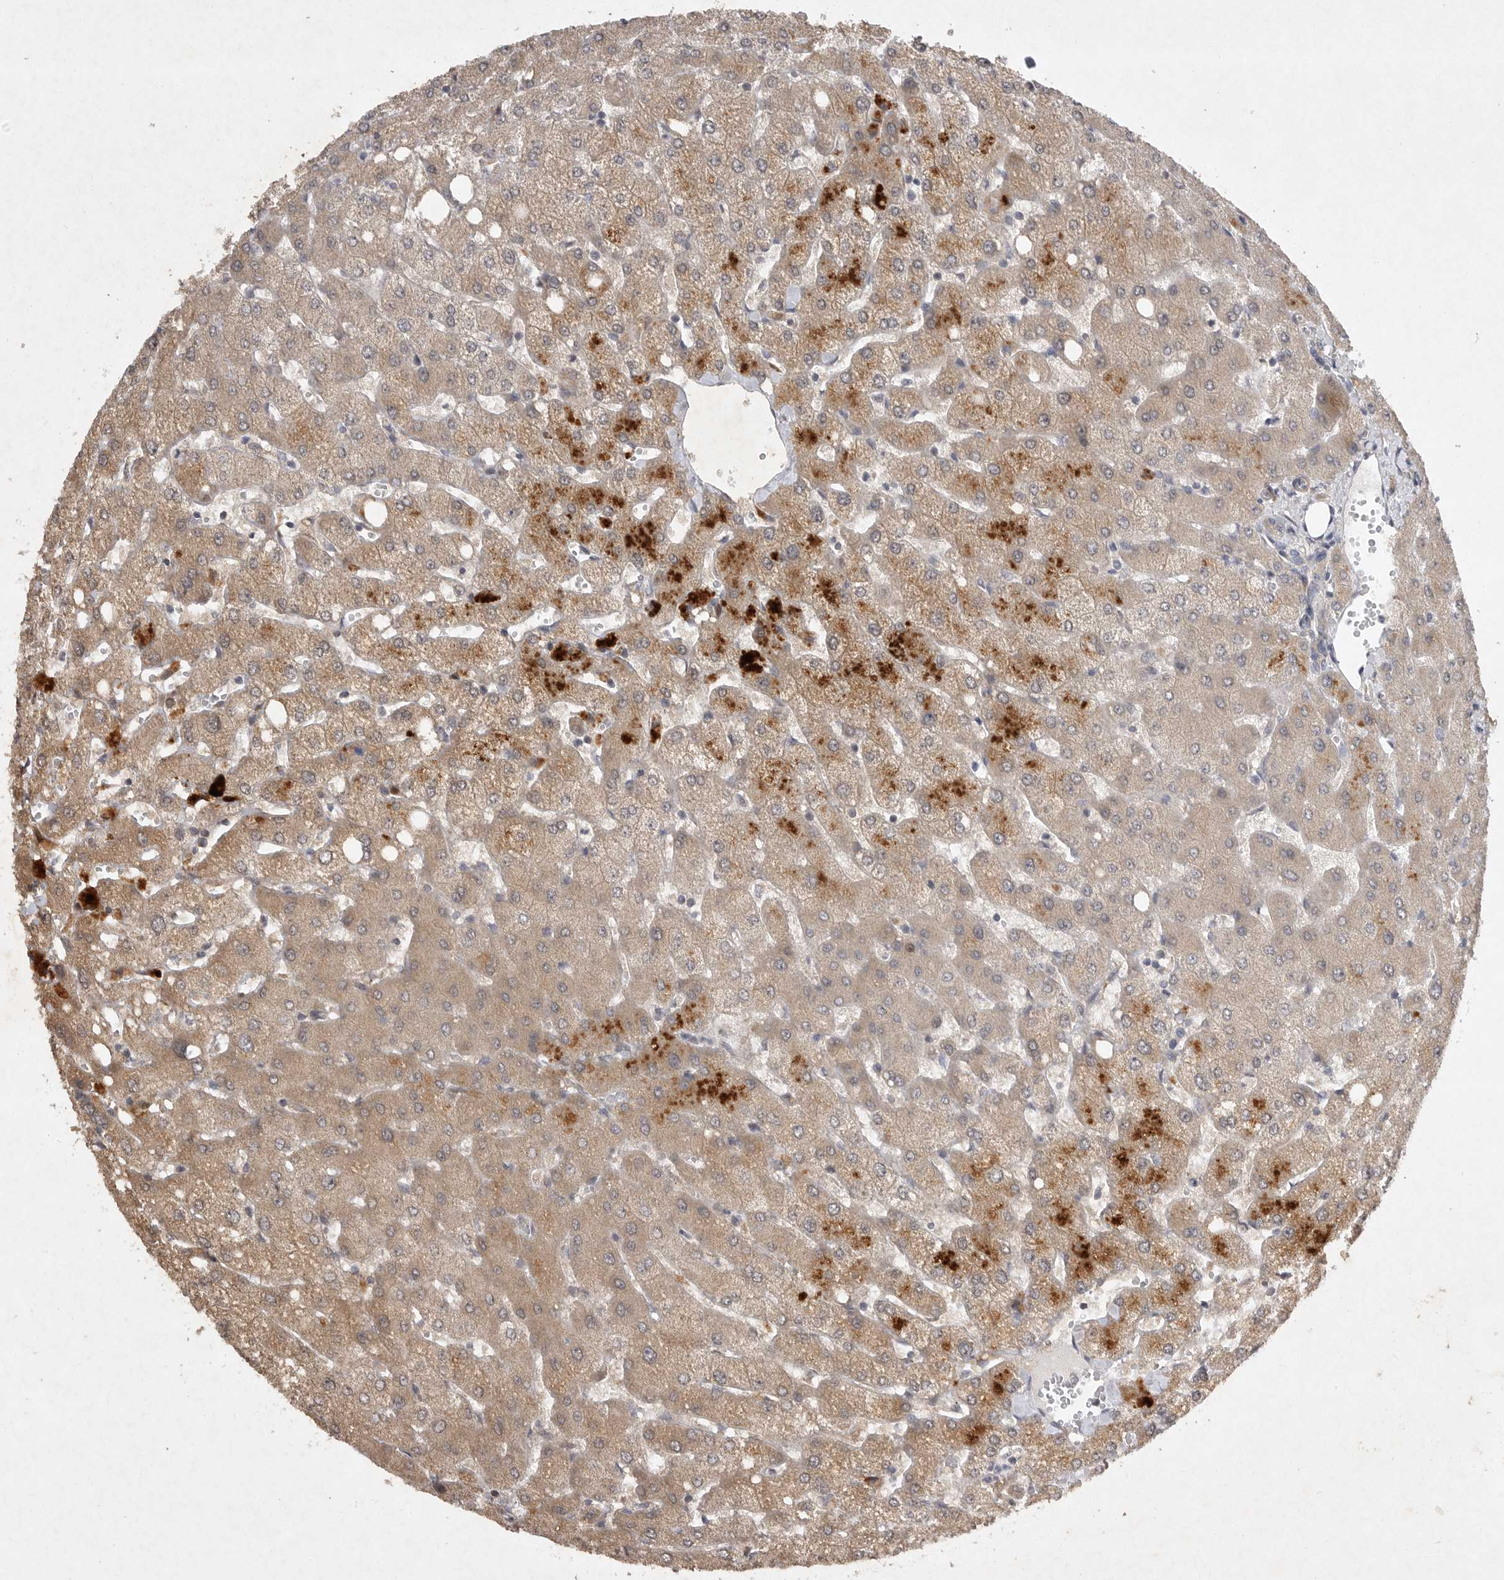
{"staining": {"intensity": "weak", "quantity": "25%-75%", "location": "cytoplasmic/membranous"}, "tissue": "liver", "cell_type": "Cholangiocytes", "image_type": "normal", "snomed": [{"axis": "morphology", "description": "Normal tissue, NOS"}, {"axis": "topography", "description": "Liver"}], "caption": "A micrograph of liver stained for a protein demonstrates weak cytoplasmic/membranous brown staining in cholangiocytes.", "gene": "EDEM3", "patient": {"sex": "female", "age": 54}}